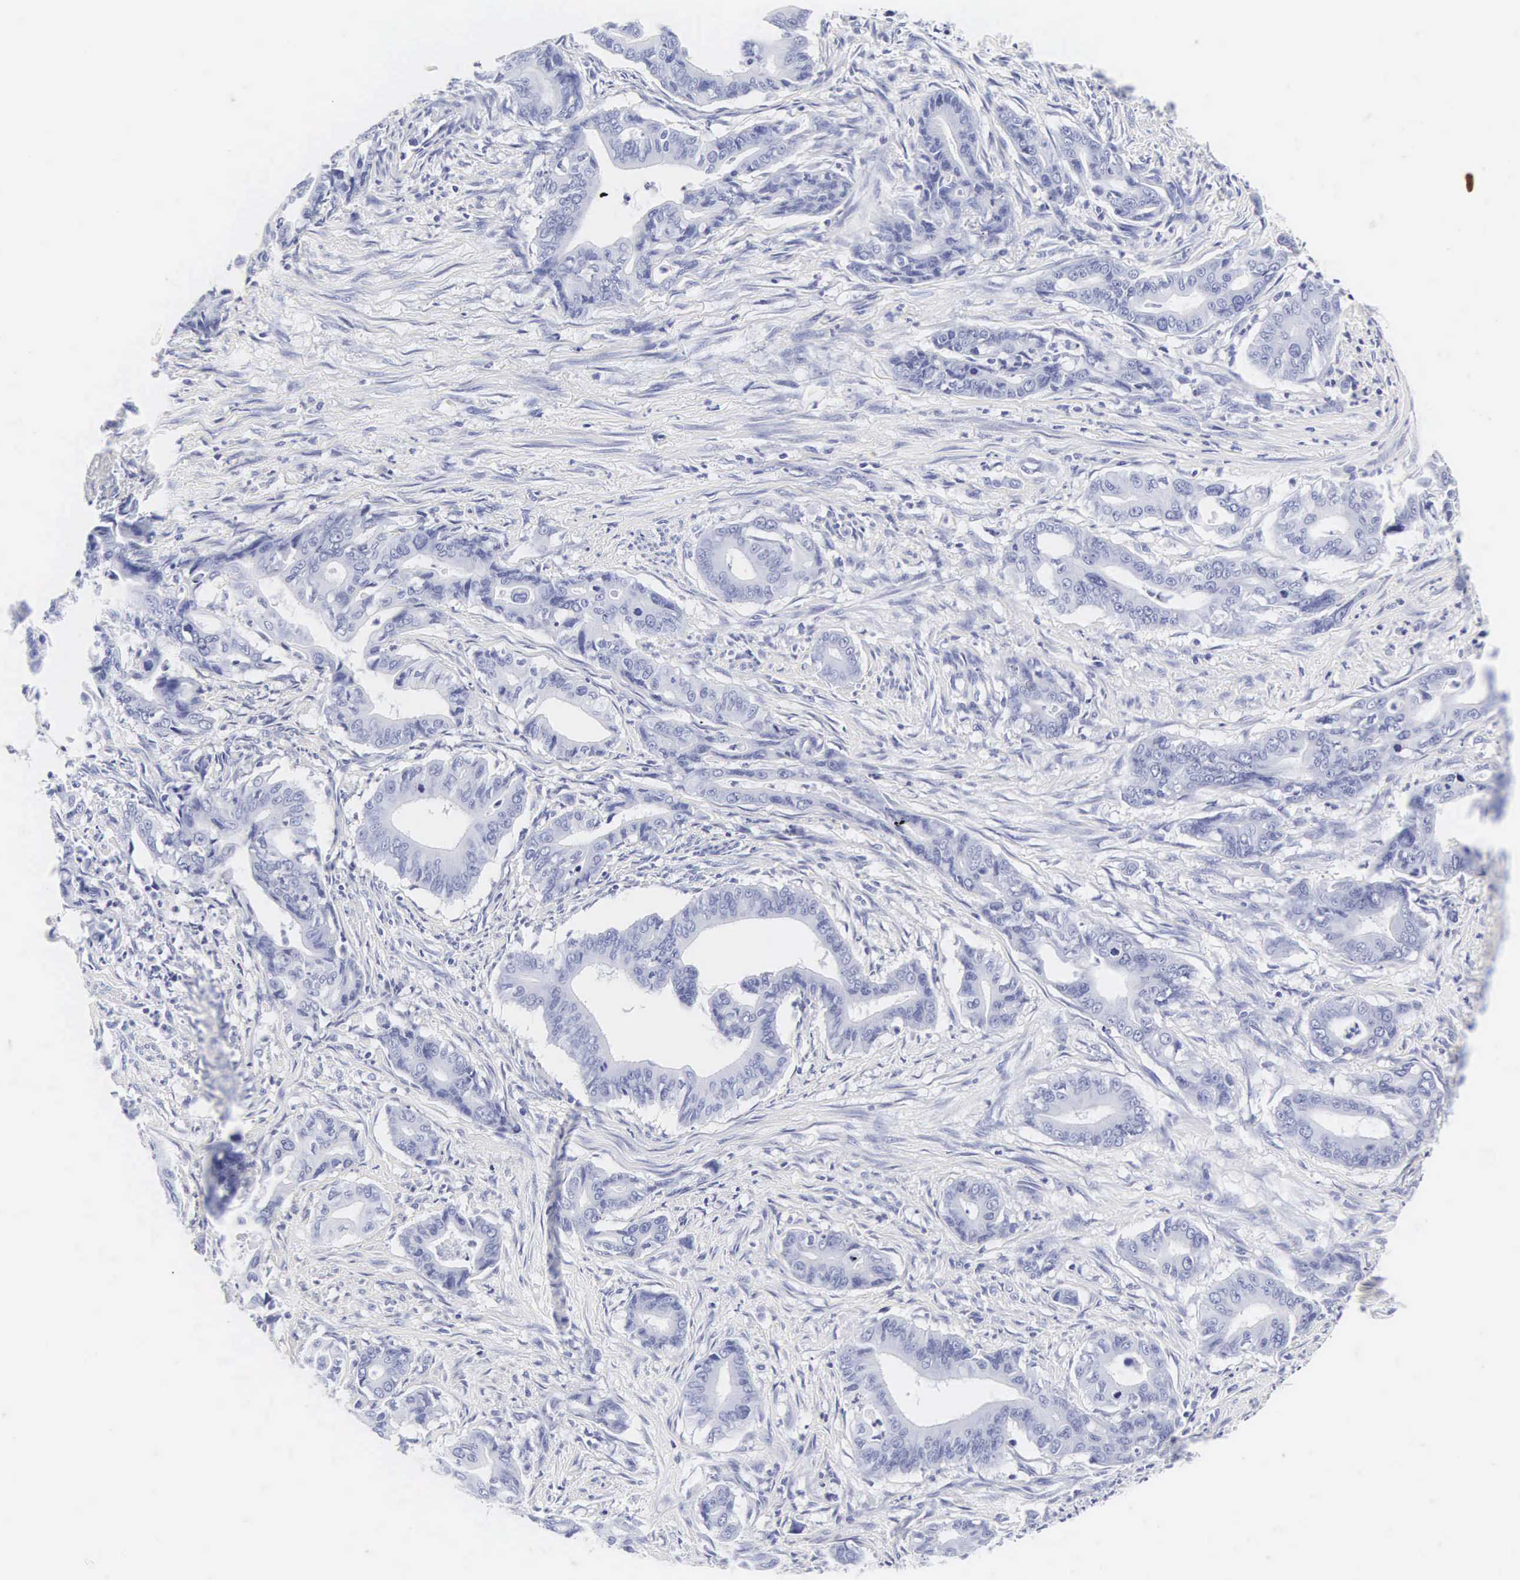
{"staining": {"intensity": "negative", "quantity": "none", "location": "none"}, "tissue": "stomach cancer", "cell_type": "Tumor cells", "image_type": "cancer", "snomed": [{"axis": "morphology", "description": "Adenocarcinoma, NOS"}, {"axis": "topography", "description": "Stomach"}], "caption": "The photomicrograph demonstrates no significant expression in tumor cells of stomach cancer. (DAB immunohistochemistry, high magnification).", "gene": "INS", "patient": {"sex": "female", "age": 76}}